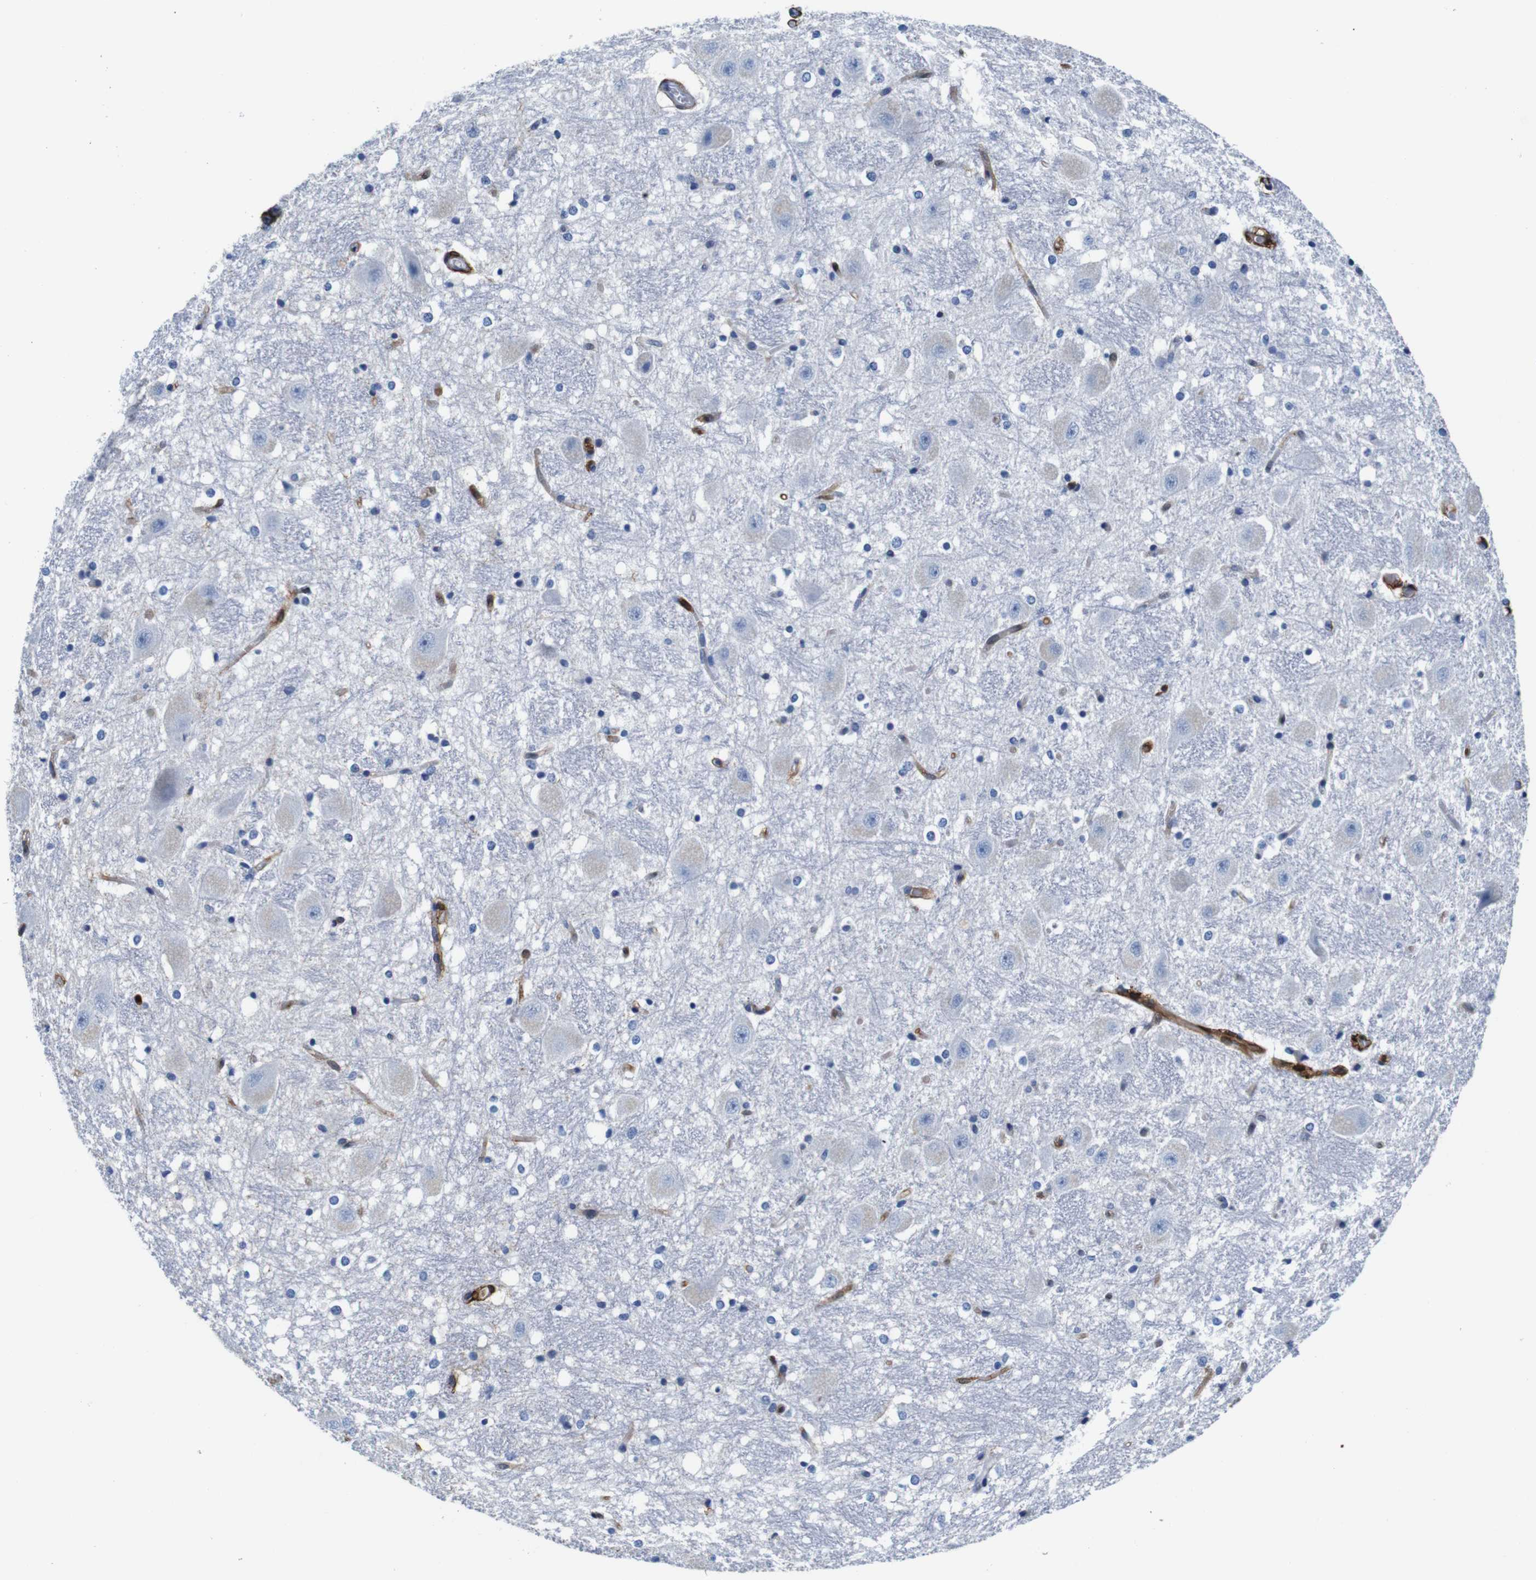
{"staining": {"intensity": "negative", "quantity": "none", "location": "none"}, "tissue": "hippocampus", "cell_type": "Glial cells", "image_type": "normal", "snomed": [{"axis": "morphology", "description": "Normal tissue, NOS"}, {"axis": "topography", "description": "Hippocampus"}], "caption": "Photomicrograph shows no significant protein staining in glial cells of benign hippocampus. (Immunohistochemistry, brightfield microscopy, high magnification).", "gene": "ANXA1", "patient": {"sex": "female", "age": 19}}